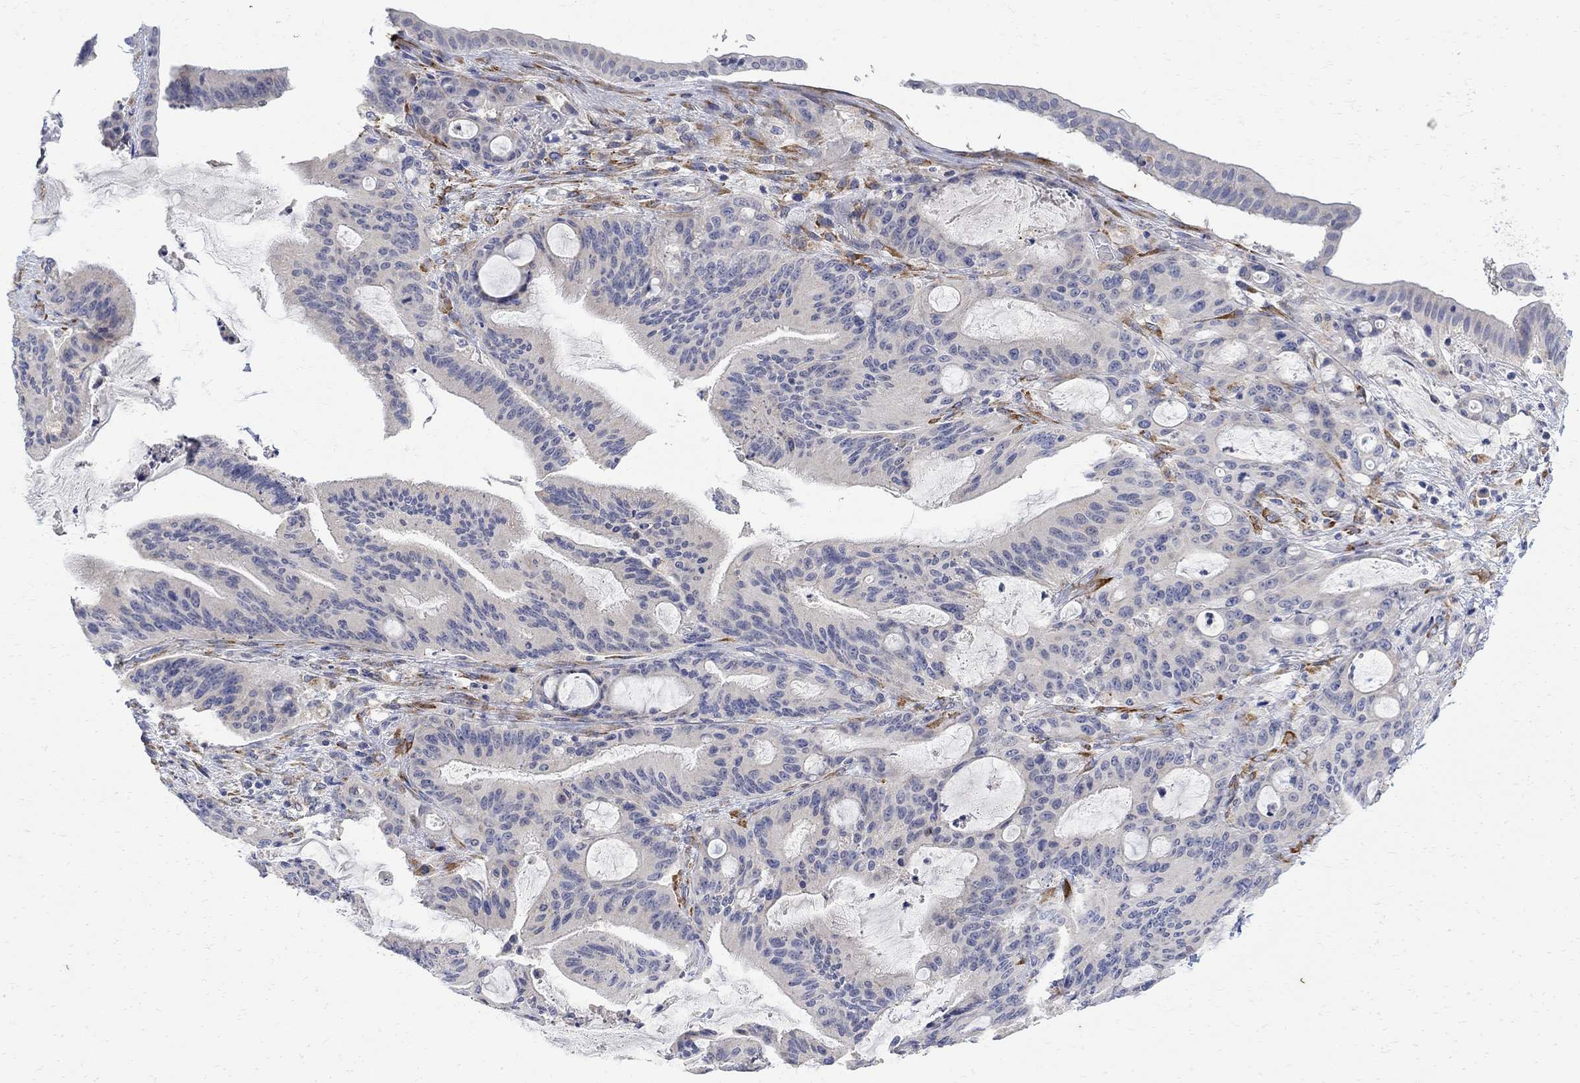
{"staining": {"intensity": "negative", "quantity": "none", "location": "none"}, "tissue": "liver cancer", "cell_type": "Tumor cells", "image_type": "cancer", "snomed": [{"axis": "morphology", "description": "Cholangiocarcinoma"}, {"axis": "topography", "description": "Liver"}], "caption": "Tumor cells show no significant expression in cholangiocarcinoma (liver).", "gene": "FNDC5", "patient": {"sex": "female", "age": 73}}